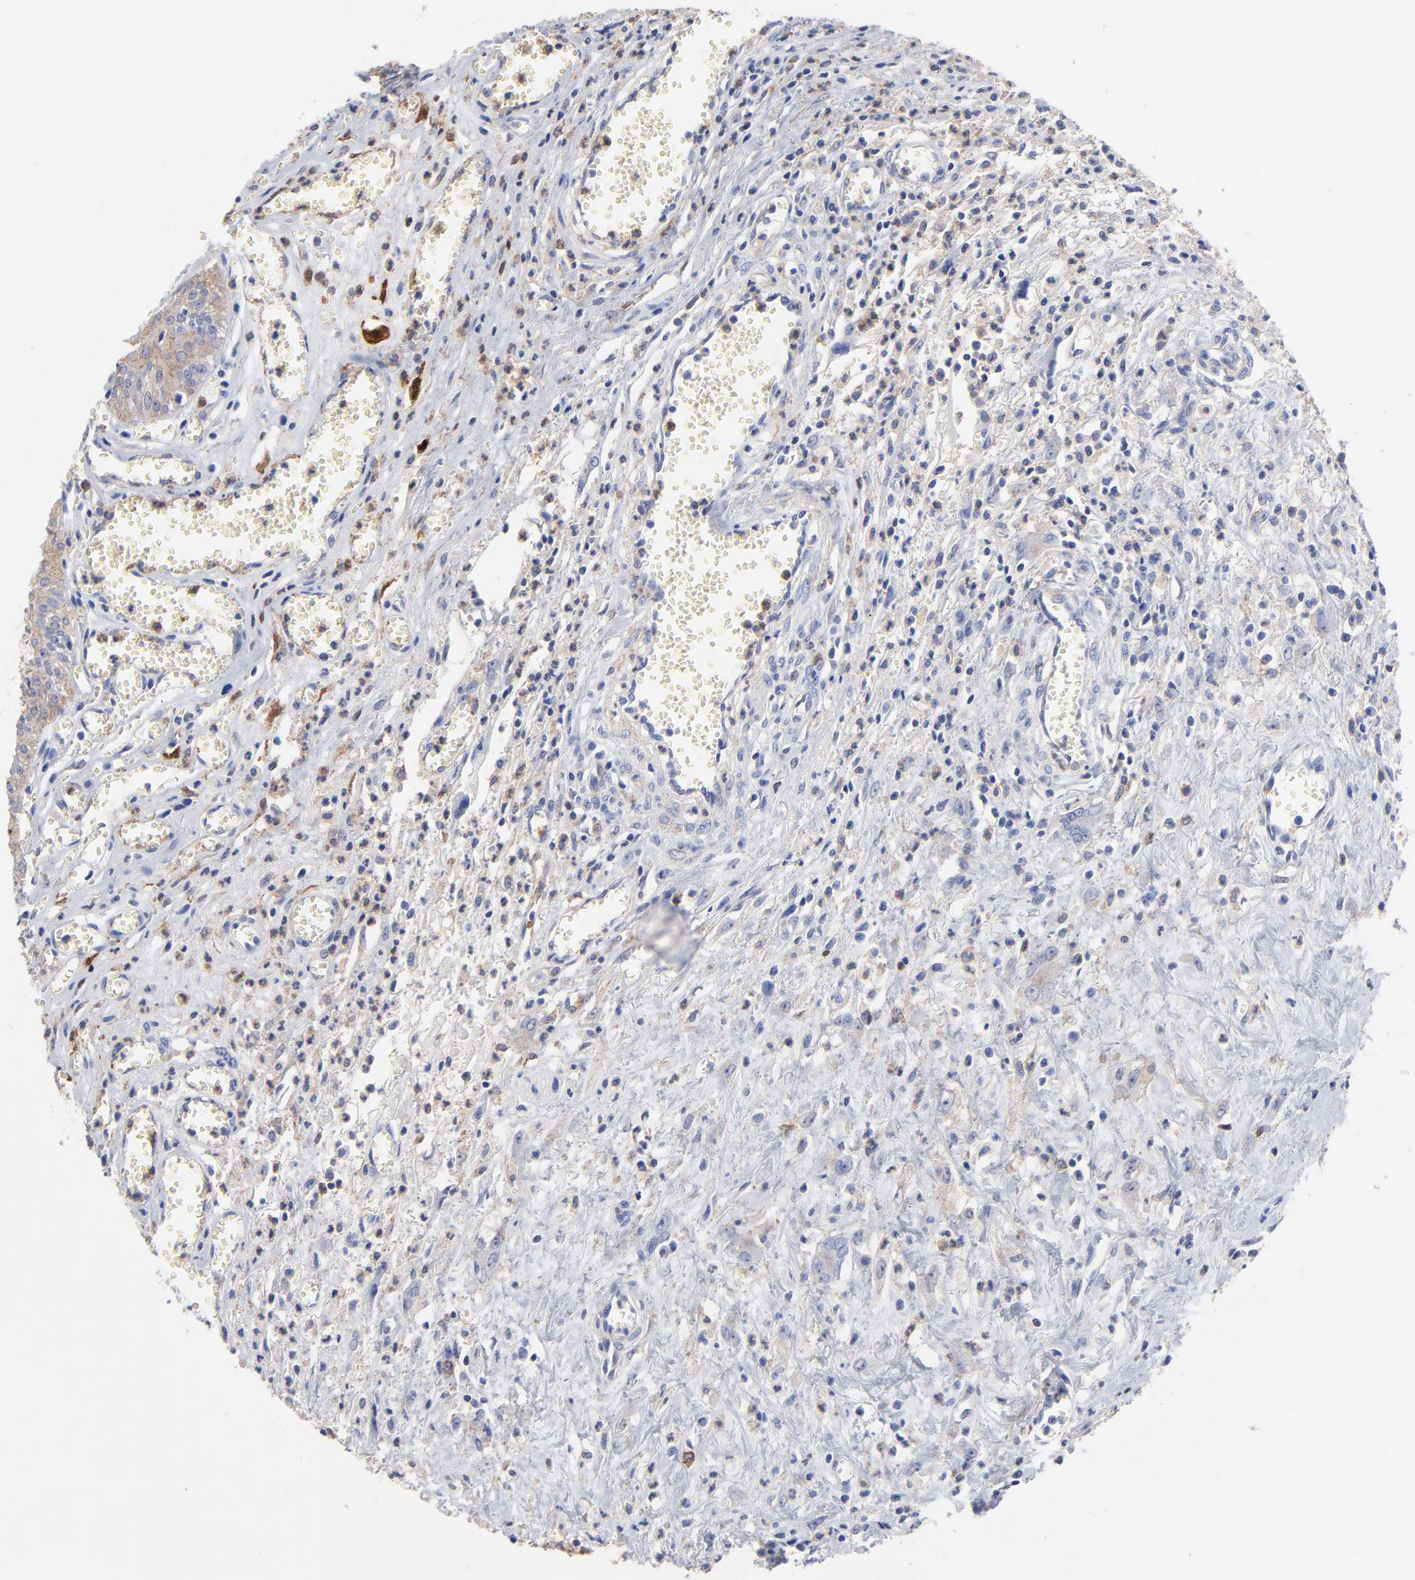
{"staining": {"intensity": "weak", "quantity": "<25%", "location": "cytoplasmic/membranous"}, "tissue": "urothelial cancer", "cell_type": "Tumor cells", "image_type": "cancer", "snomed": [{"axis": "morphology", "description": "Urothelial carcinoma, High grade"}, {"axis": "topography", "description": "Urinary bladder"}], "caption": "Tumor cells show no significant protein positivity in urothelial carcinoma (high-grade).", "gene": "ASL", "patient": {"sex": "male", "age": 66}}